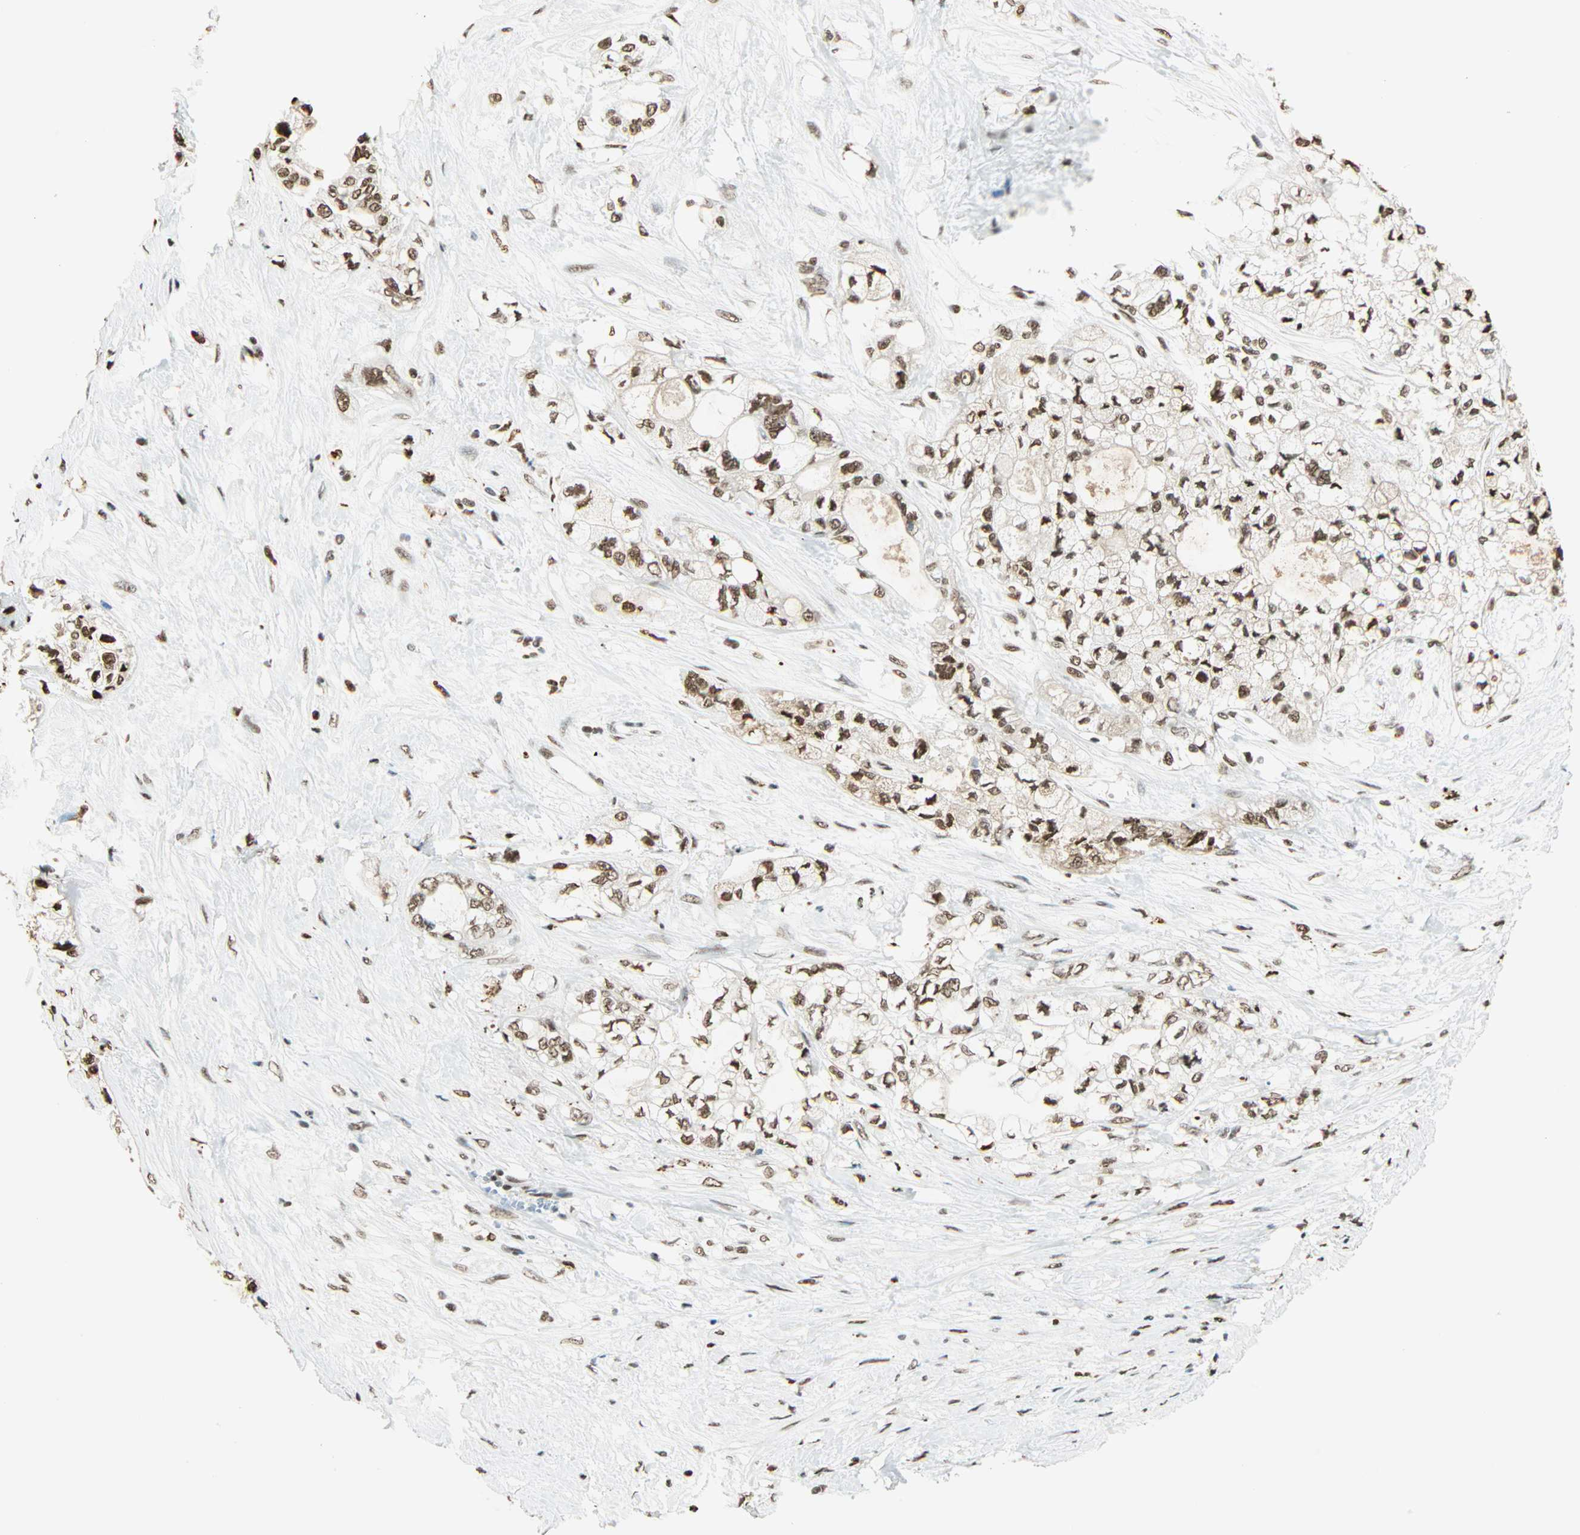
{"staining": {"intensity": "moderate", "quantity": ">75%", "location": "nuclear"}, "tissue": "pancreatic cancer", "cell_type": "Tumor cells", "image_type": "cancer", "snomed": [{"axis": "morphology", "description": "Adenocarcinoma, NOS"}, {"axis": "topography", "description": "Pancreas"}], "caption": "IHC of human pancreatic adenocarcinoma reveals medium levels of moderate nuclear expression in approximately >75% of tumor cells.", "gene": "FANCG", "patient": {"sex": "male", "age": 70}}